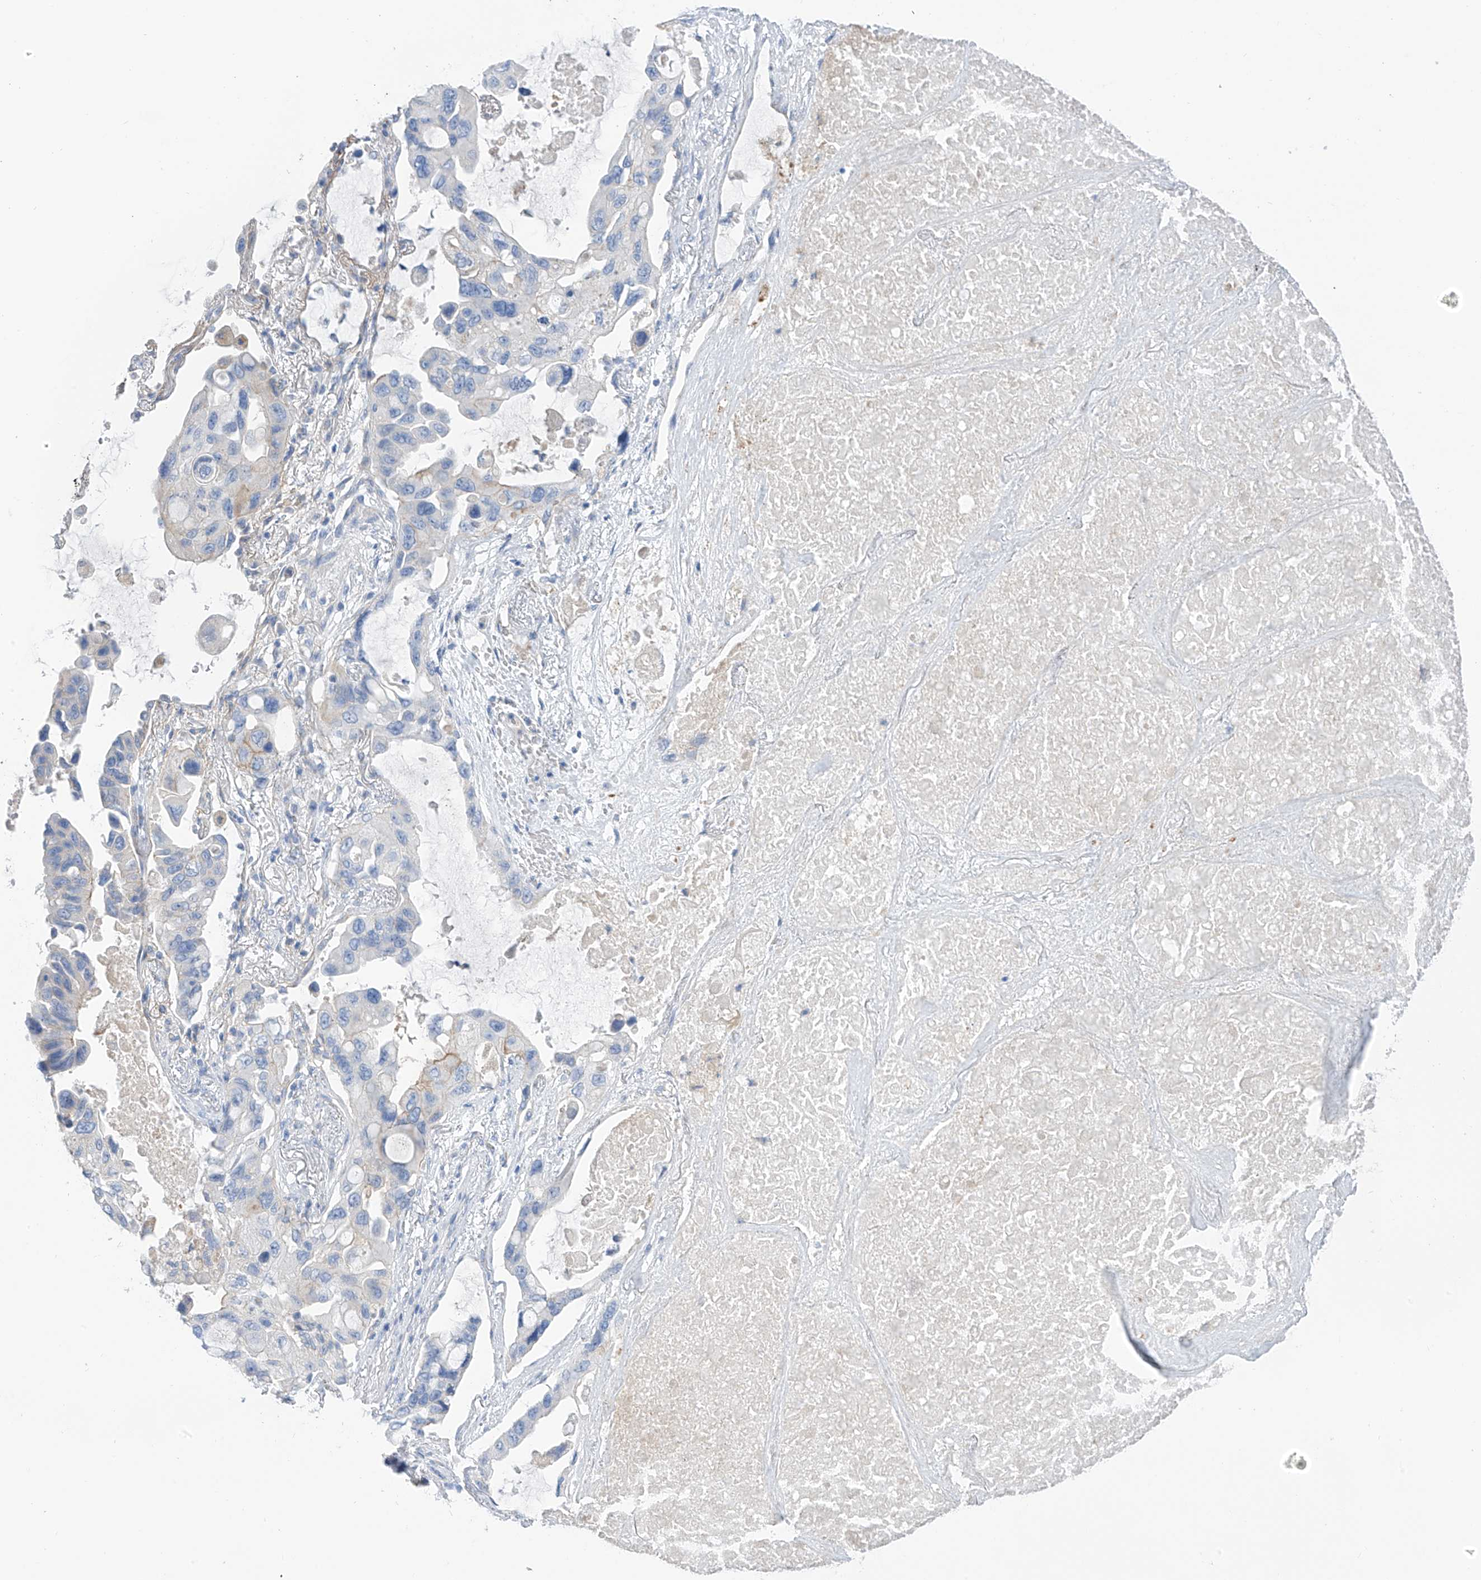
{"staining": {"intensity": "weak", "quantity": "<25%", "location": "cytoplasmic/membranous"}, "tissue": "lung cancer", "cell_type": "Tumor cells", "image_type": "cancer", "snomed": [{"axis": "morphology", "description": "Squamous cell carcinoma, NOS"}, {"axis": "topography", "description": "Lung"}], "caption": "Protein analysis of squamous cell carcinoma (lung) displays no significant positivity in tumor cells.", "gene": "ITGA9", "patient": {"sex": "female", "age": 73}}